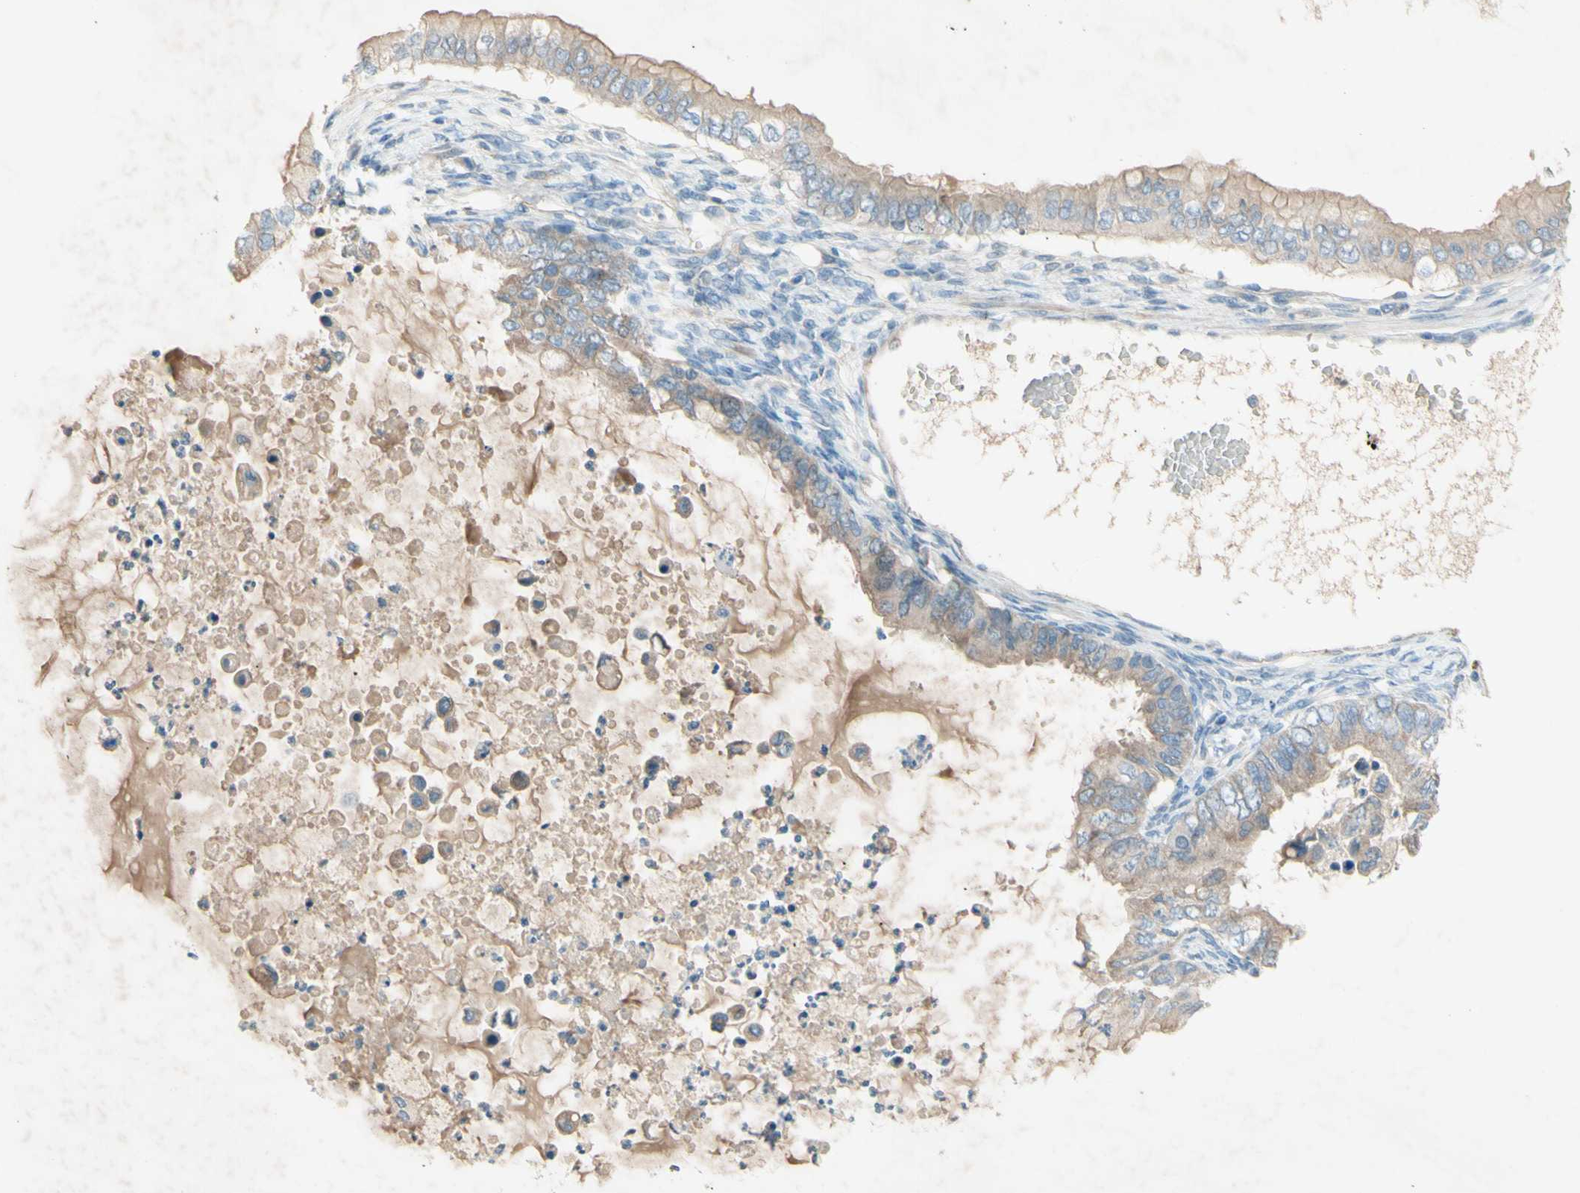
{"staining": {"intensity": "weak", "quantity": ">75%", "location": "cytoplasmic/membranous"}, "tissue": "ovarian cancer", "cell_type": "Tumor cells", "image_type": "cancer", "snomed": [{"axis": "morphology", "description": "Cystadenocarcinoma, mucinous, NOS"}, {"axis": "topography", "description": "Ovary"}], "caption": "High-power microscopy captured an immunohistochemistry micrograph of mucinous cystadenocarcinoma (ovarian), revealing weak cytoplasmic/membranous positivity in about >75% of tumor cells. The staining was performed using DAB (3,3'-diaminobenzidine) to visualize the protein expression in brown, while the nuclei were stained in blue with hematoxylin (Magnification: 20x).", "gene": "IL2", "patient": {"sex": "female", "age": 80}}